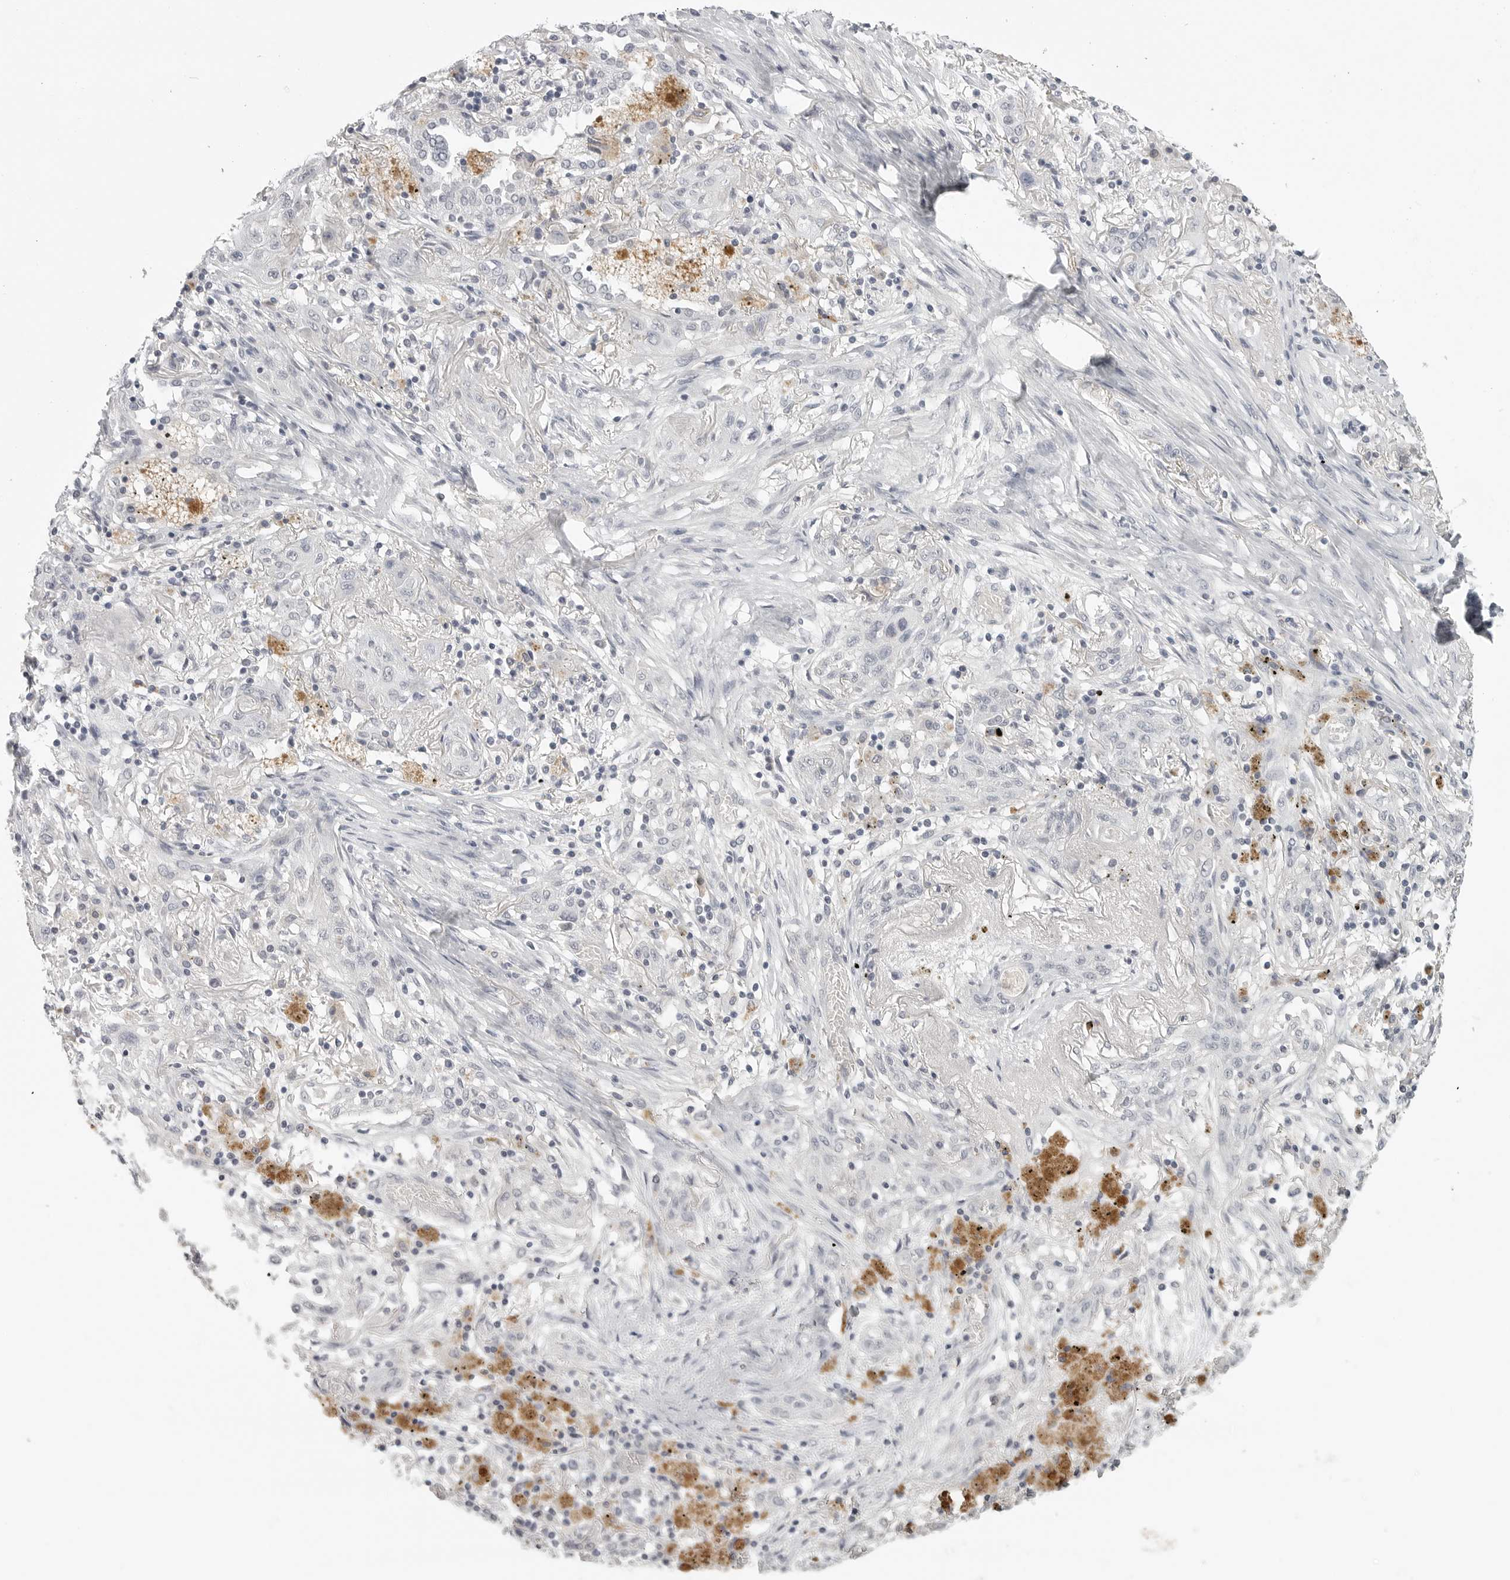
{"staining": {"intensity": "negative", "quantity": "none", "location": "none"}, "tissue": "lung cancer", "cell_type": "Tumor cells", "image_type": "cancer", "snomed": [{"axis": "morphology", "description": "Squamous cell carcinoma, NOS"}, {"axis": "topography", "description": "Lung"}], "caption": "This is an immunohistochemistry histopathology image of human lung cancer. There is no expression in tumor cells.", "gene": "BPIFA1", "patient": {"sex": "female", "age": 47}}